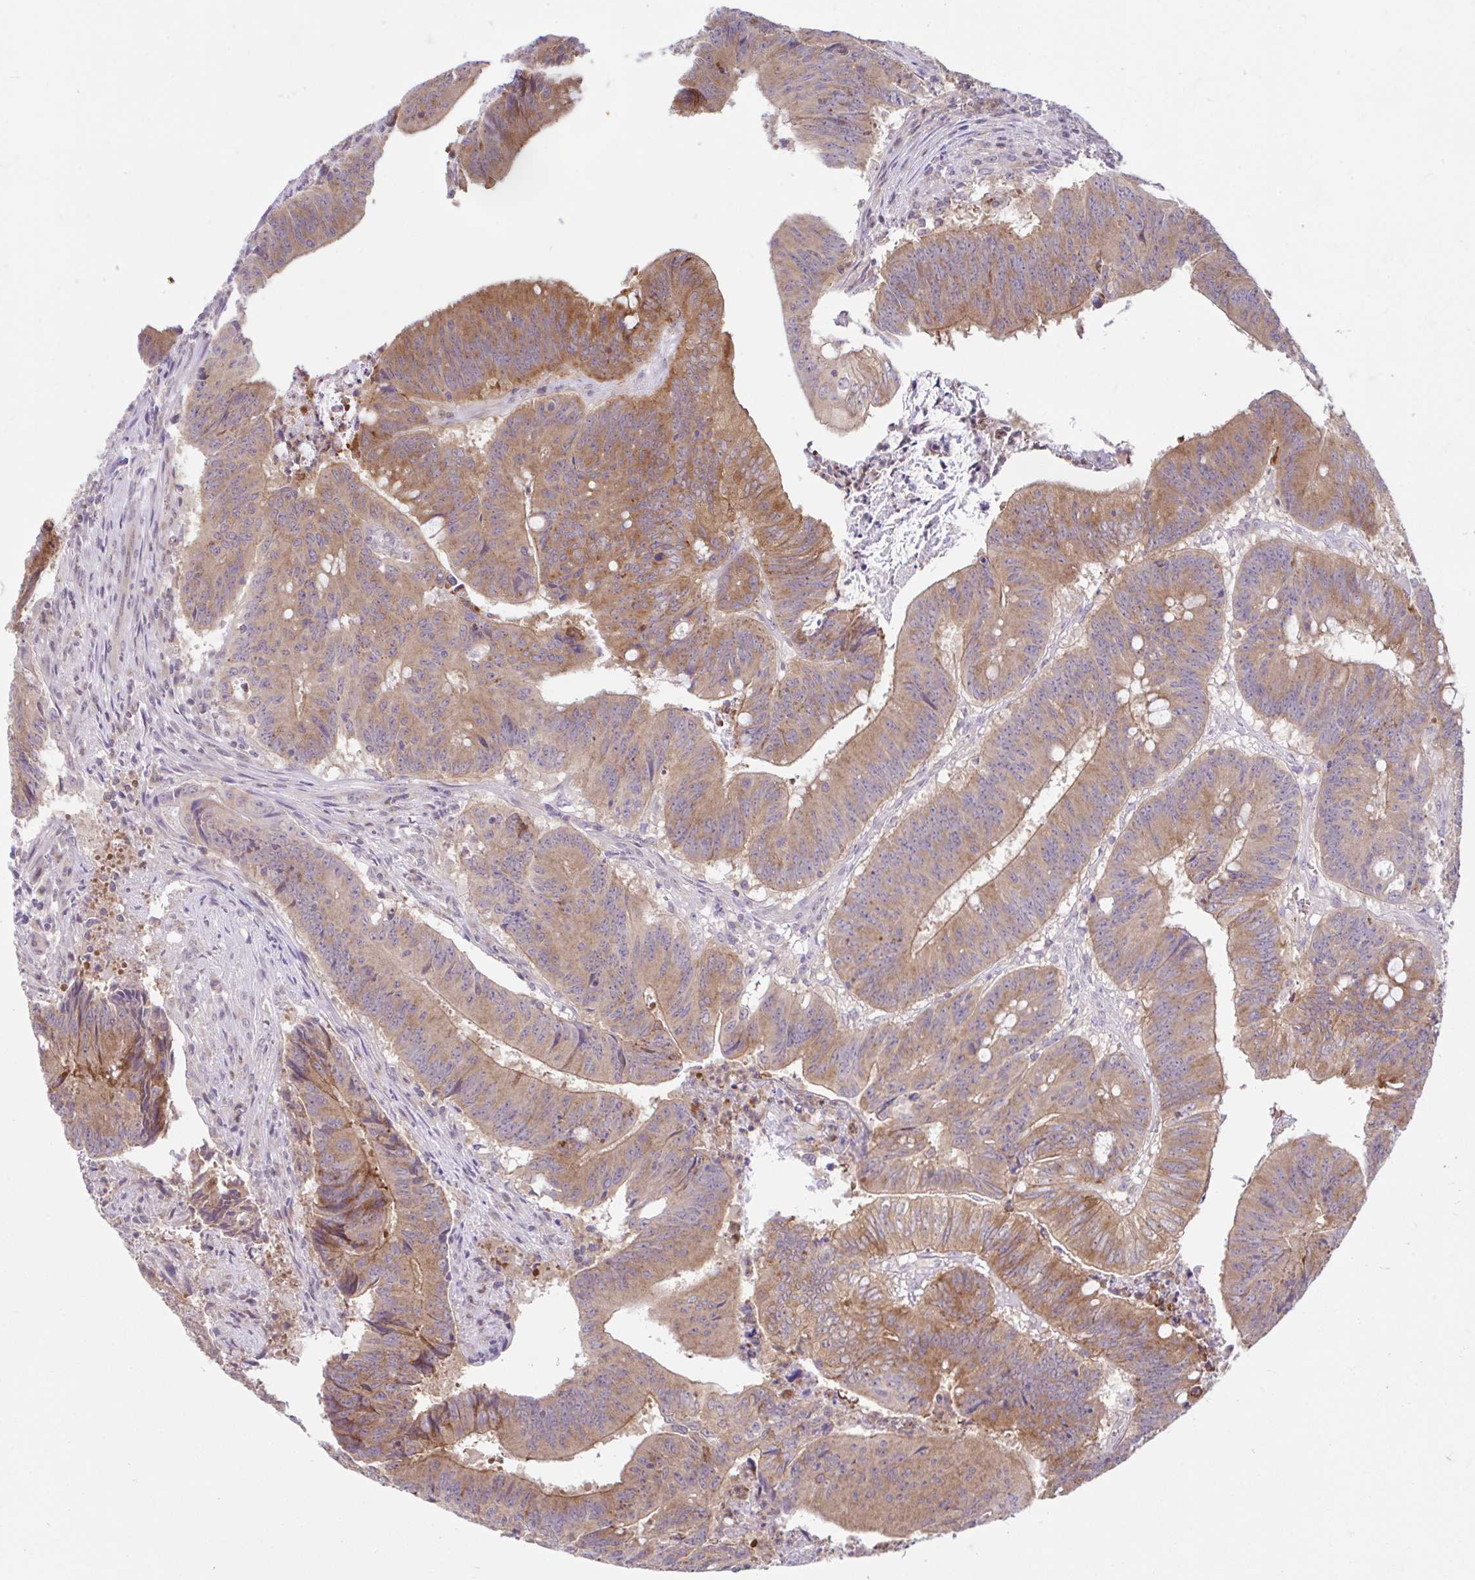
{"staining": {"intensity": "moderate", "quantity": ">75%", "location": "cytoplasmic/membranous"}, "tissue": "colorectal cancer", "cell_type": "Tumor cells", "image_type": "cancer", "snomed": [{"axis": "morphology", "description": "Adenocarcinoma, NOS"}, {"axis": "topography", "description": "Colon"}], "caption": "Brown immunohistochemical staining in human colorectal cancer (adenocarcinoma) displays moderate cytoplasmic/membranous staining in approximately >75% of tumor cells.", "gene": "RALBP1", "patient": {"sex": "female", "age": 87}}